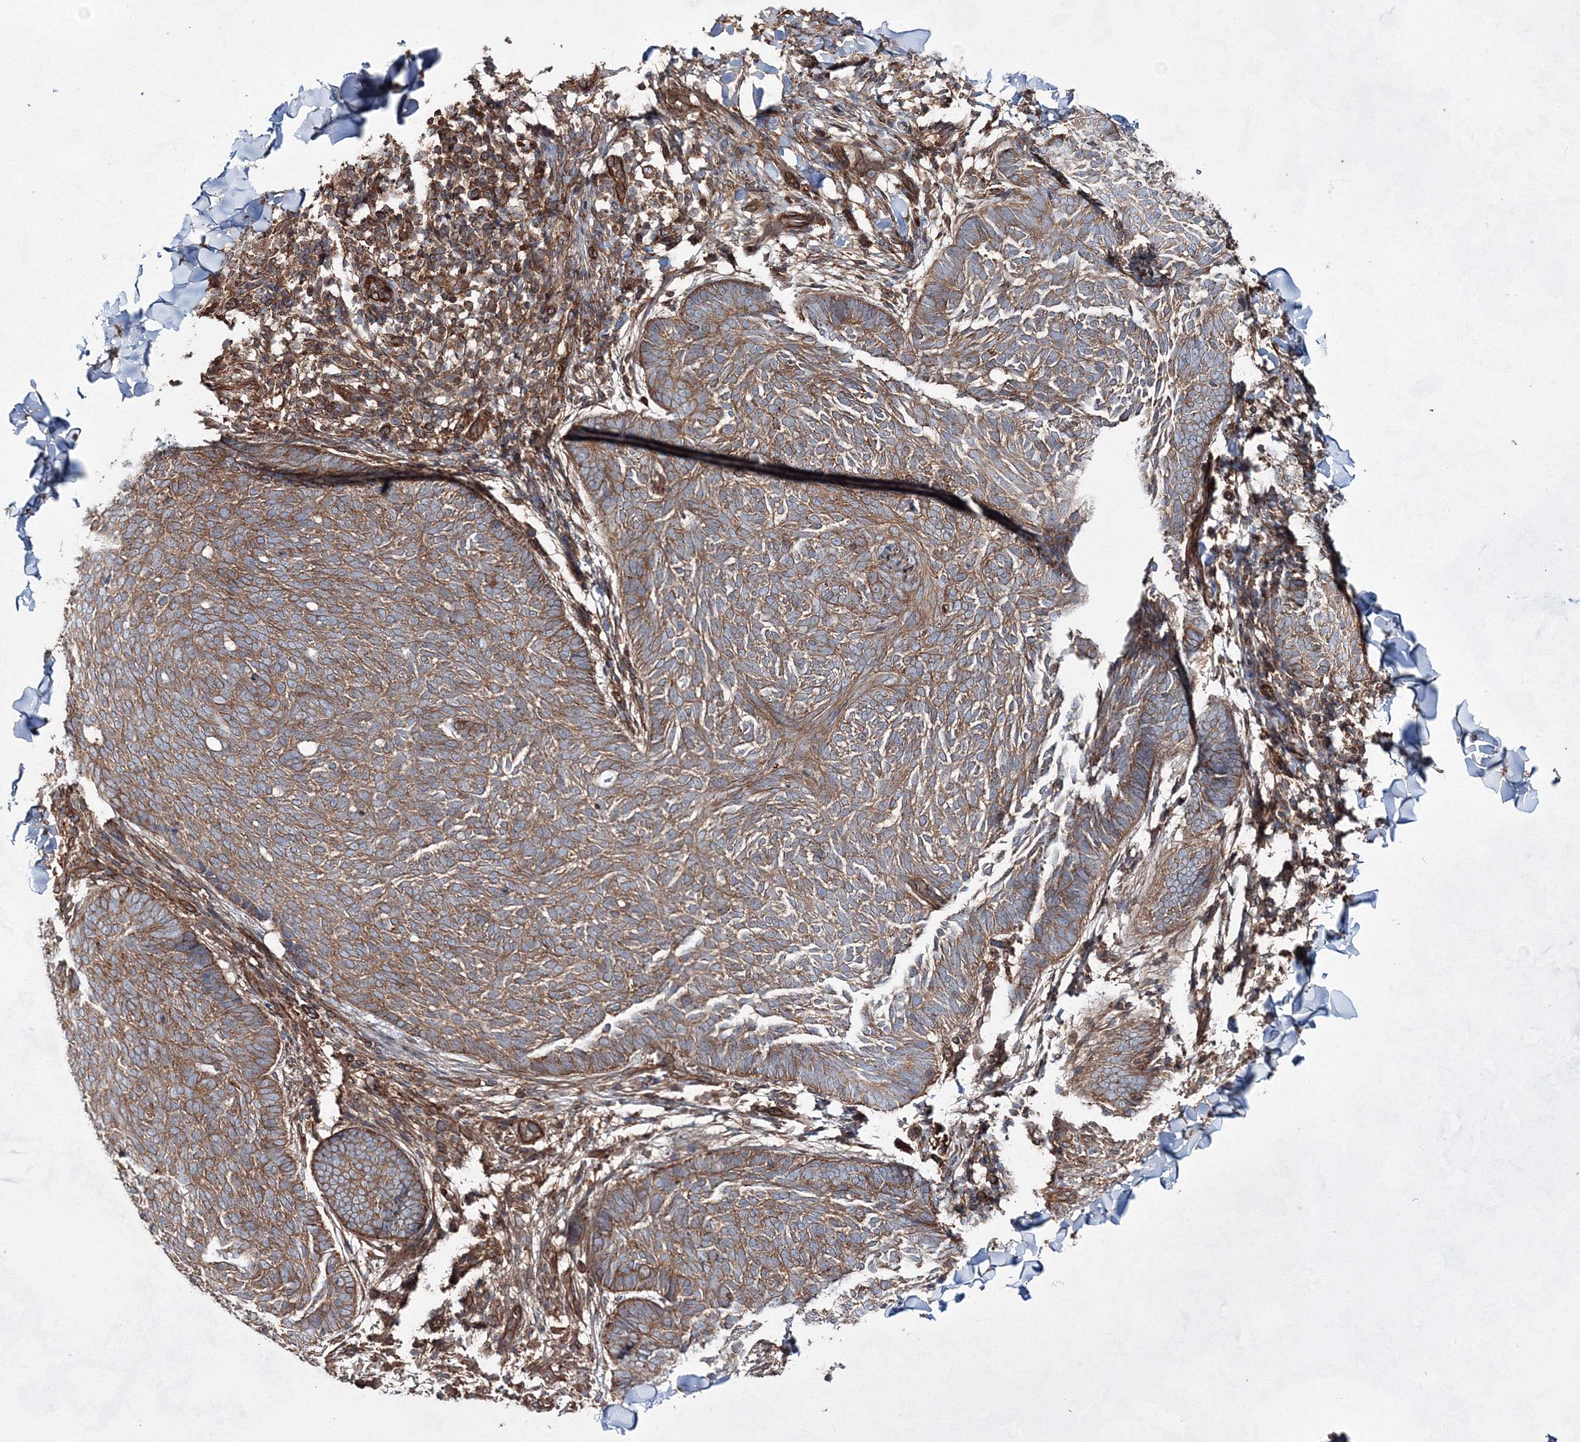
{"staining": {"intensity": "moderate", "quantity": ">75%", "location": "cytoplasmic/membranous"}, "tissue": "skin cancer", "cell_type": "Tumor cells", "image_type": "cancer", "snomed": [{"axis": "morphology", "description": "Normal tissue, NOS"}, {"axis": "morphology", "description": "Basal cell carcinoma"}, {"axis": "topography", "description": "Skin"}], "caption": "Protein analysis of skin cancer (basal cell carcinoma) tissue reveals moderate cytoplasmic/membranous staining in about >75% of tumor cells.", "gene": "EXOC6", "patient": {"sex": "male", "age": 50}}